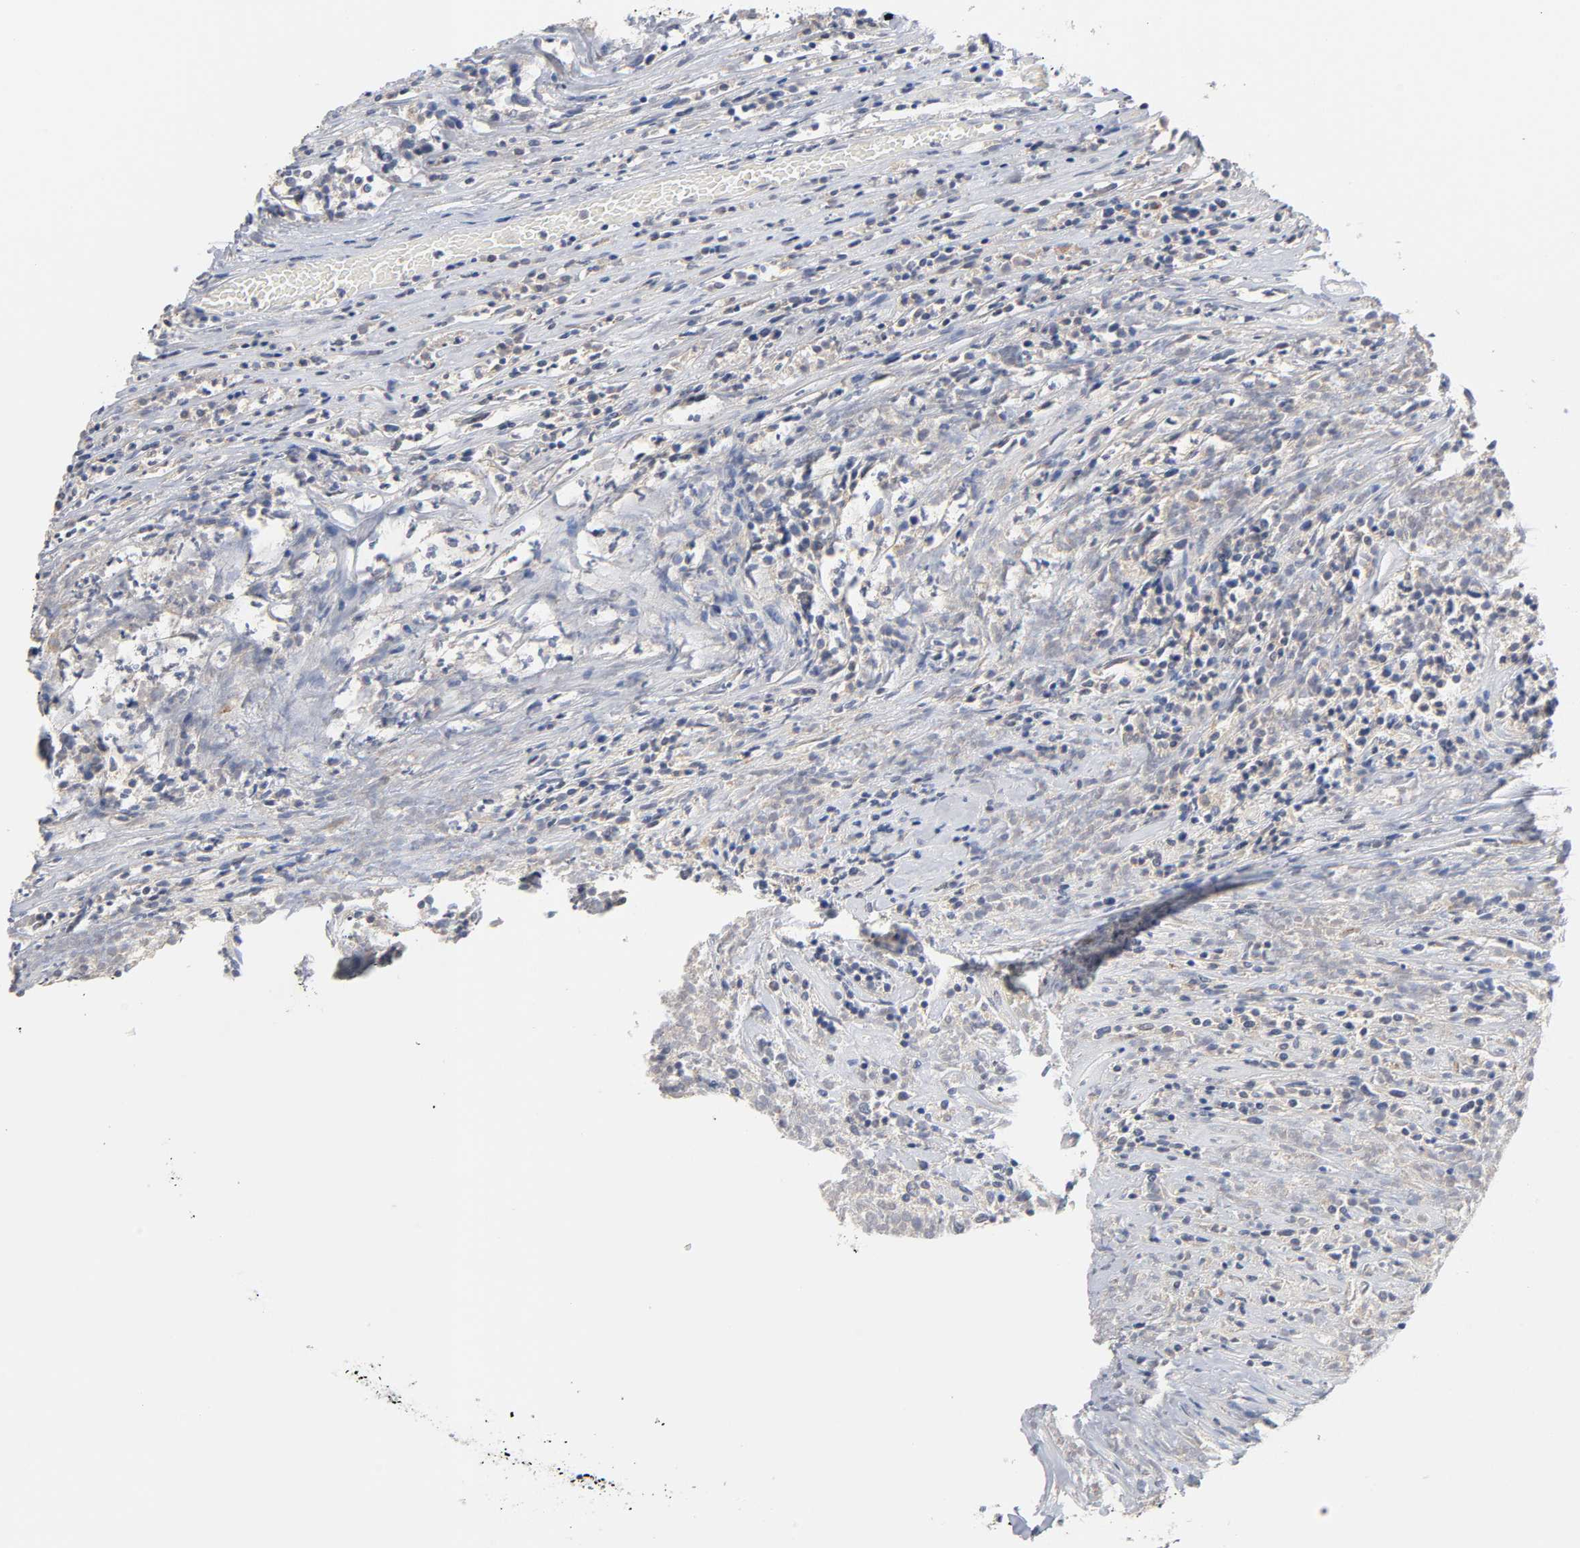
{"staining": {"intensity": "weak", "quantity": ">75%", "location": "cytoplasmic/membranous"}, "tissue": "lymphoma", "cell_type": "Tumor cells", "image_type": "cancer", "snomed": [{"axis": "morphology", "description": "Malignant lymphoma, non-Hodgkin's type, High grade"}, {"axis": "topography", "description": "Lymph node"}], "caption": "Lymphoma stained for a protein shows weak cytoplasmic/membranous positivity in tumor cells. (Stains: DAB (3,3'-diaminobenzidine) in brown, nuclei in blue, Microscopy: brightfield microscopy at high magnification).", "gene": "C17orf75", "patient": {"sex": "female", "age": 73}}